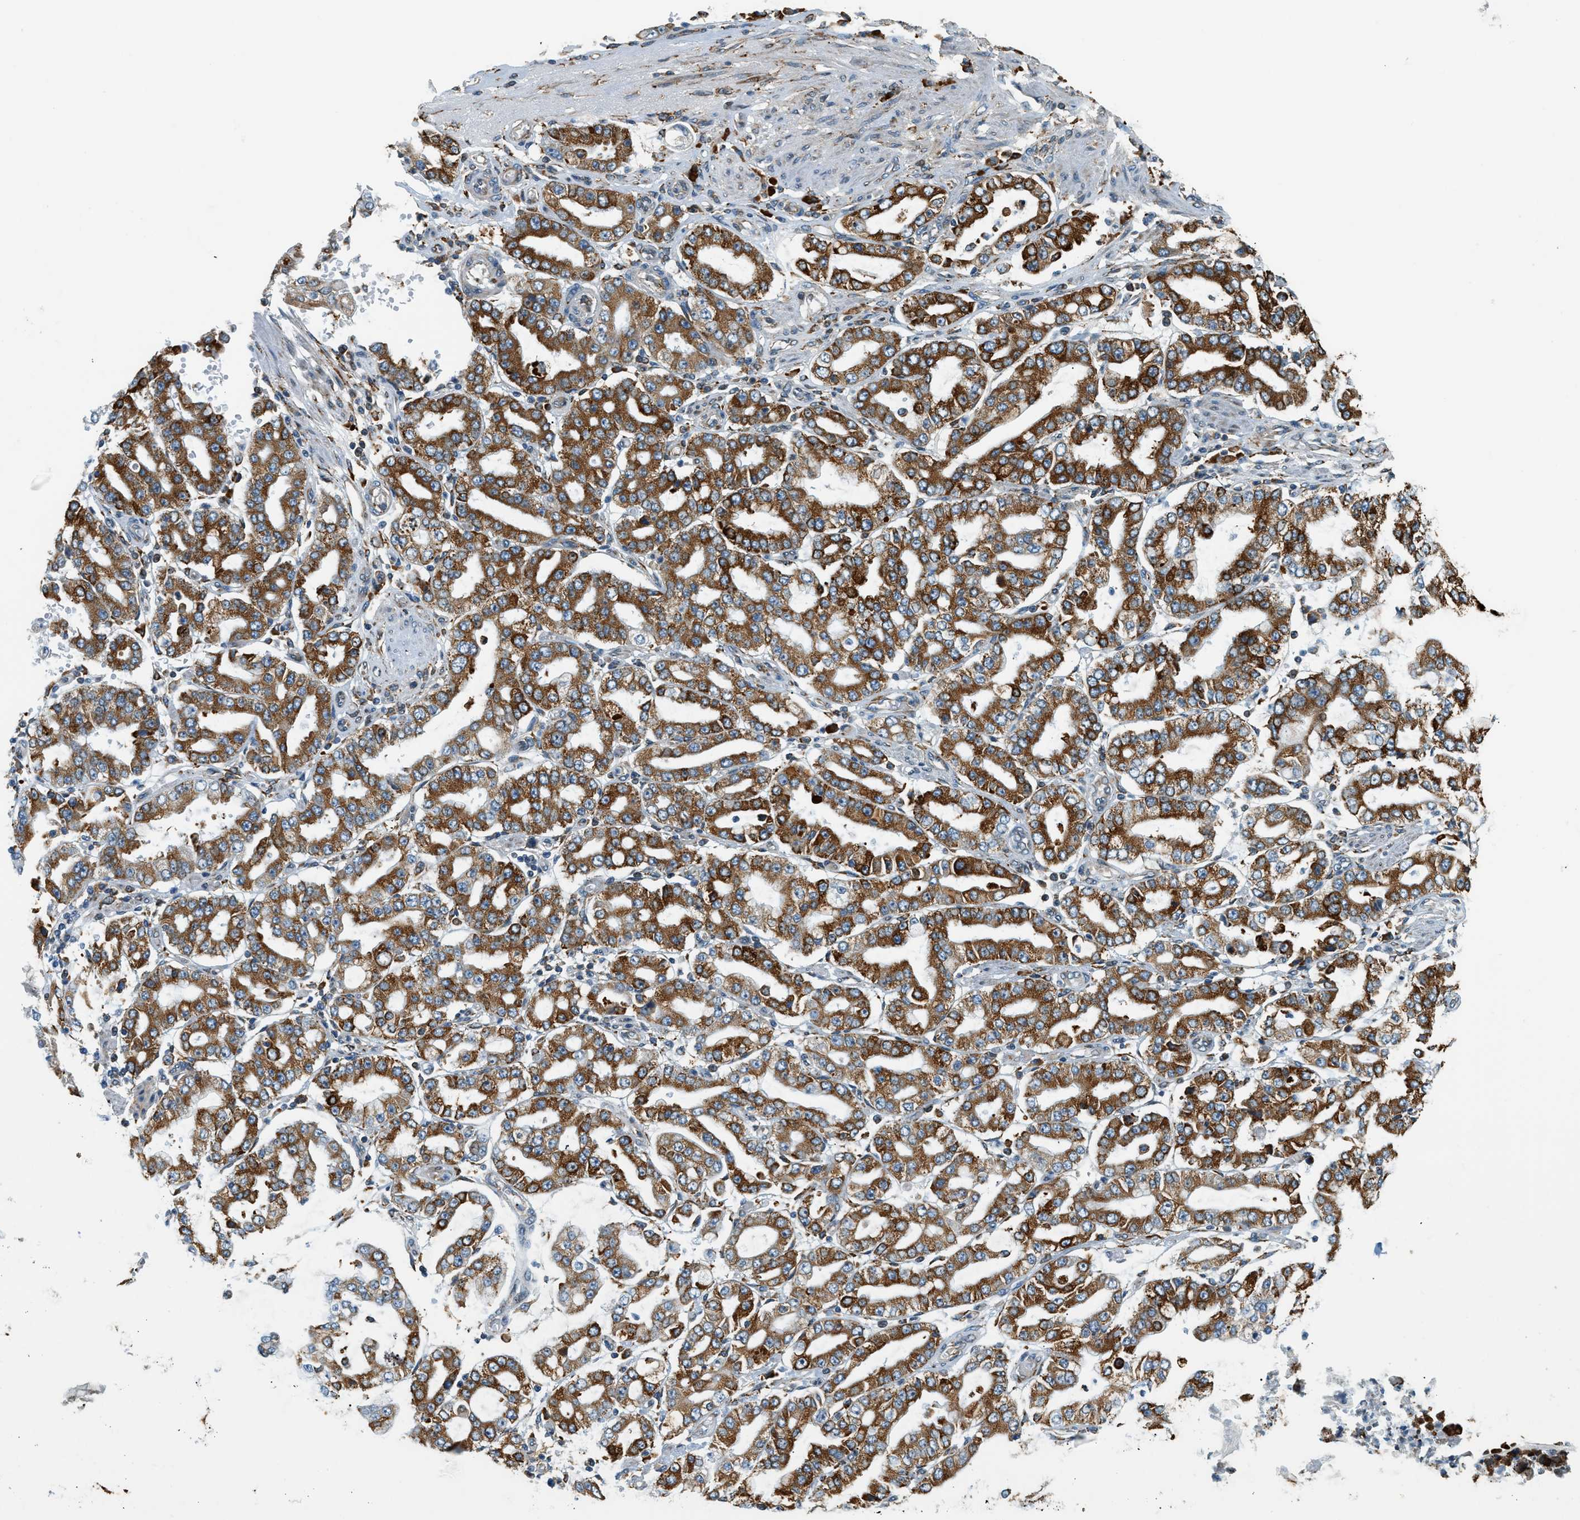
{"staining": {"intensity": "strong", "quantity": ">75%", "location": "cytoplasmic/membranous"}, "tissue": "stomach cancer", "cell_type": "Tumor cells", "image_type": "cancer", "snomed": [{"axis": "morphology", "description": "Adenocarcinoma, NOS"}, {"axis": "topography", "description": "Stomach"}], "caption": "DAB immunohistochemical staining of adenocarcinoma (stomach) exhibits strong cytoplasmic/membranous protein staining in about >75% of tumor cells.", "gene": "SEMA4D", "patient": {"sex": "male", "age": 76}}